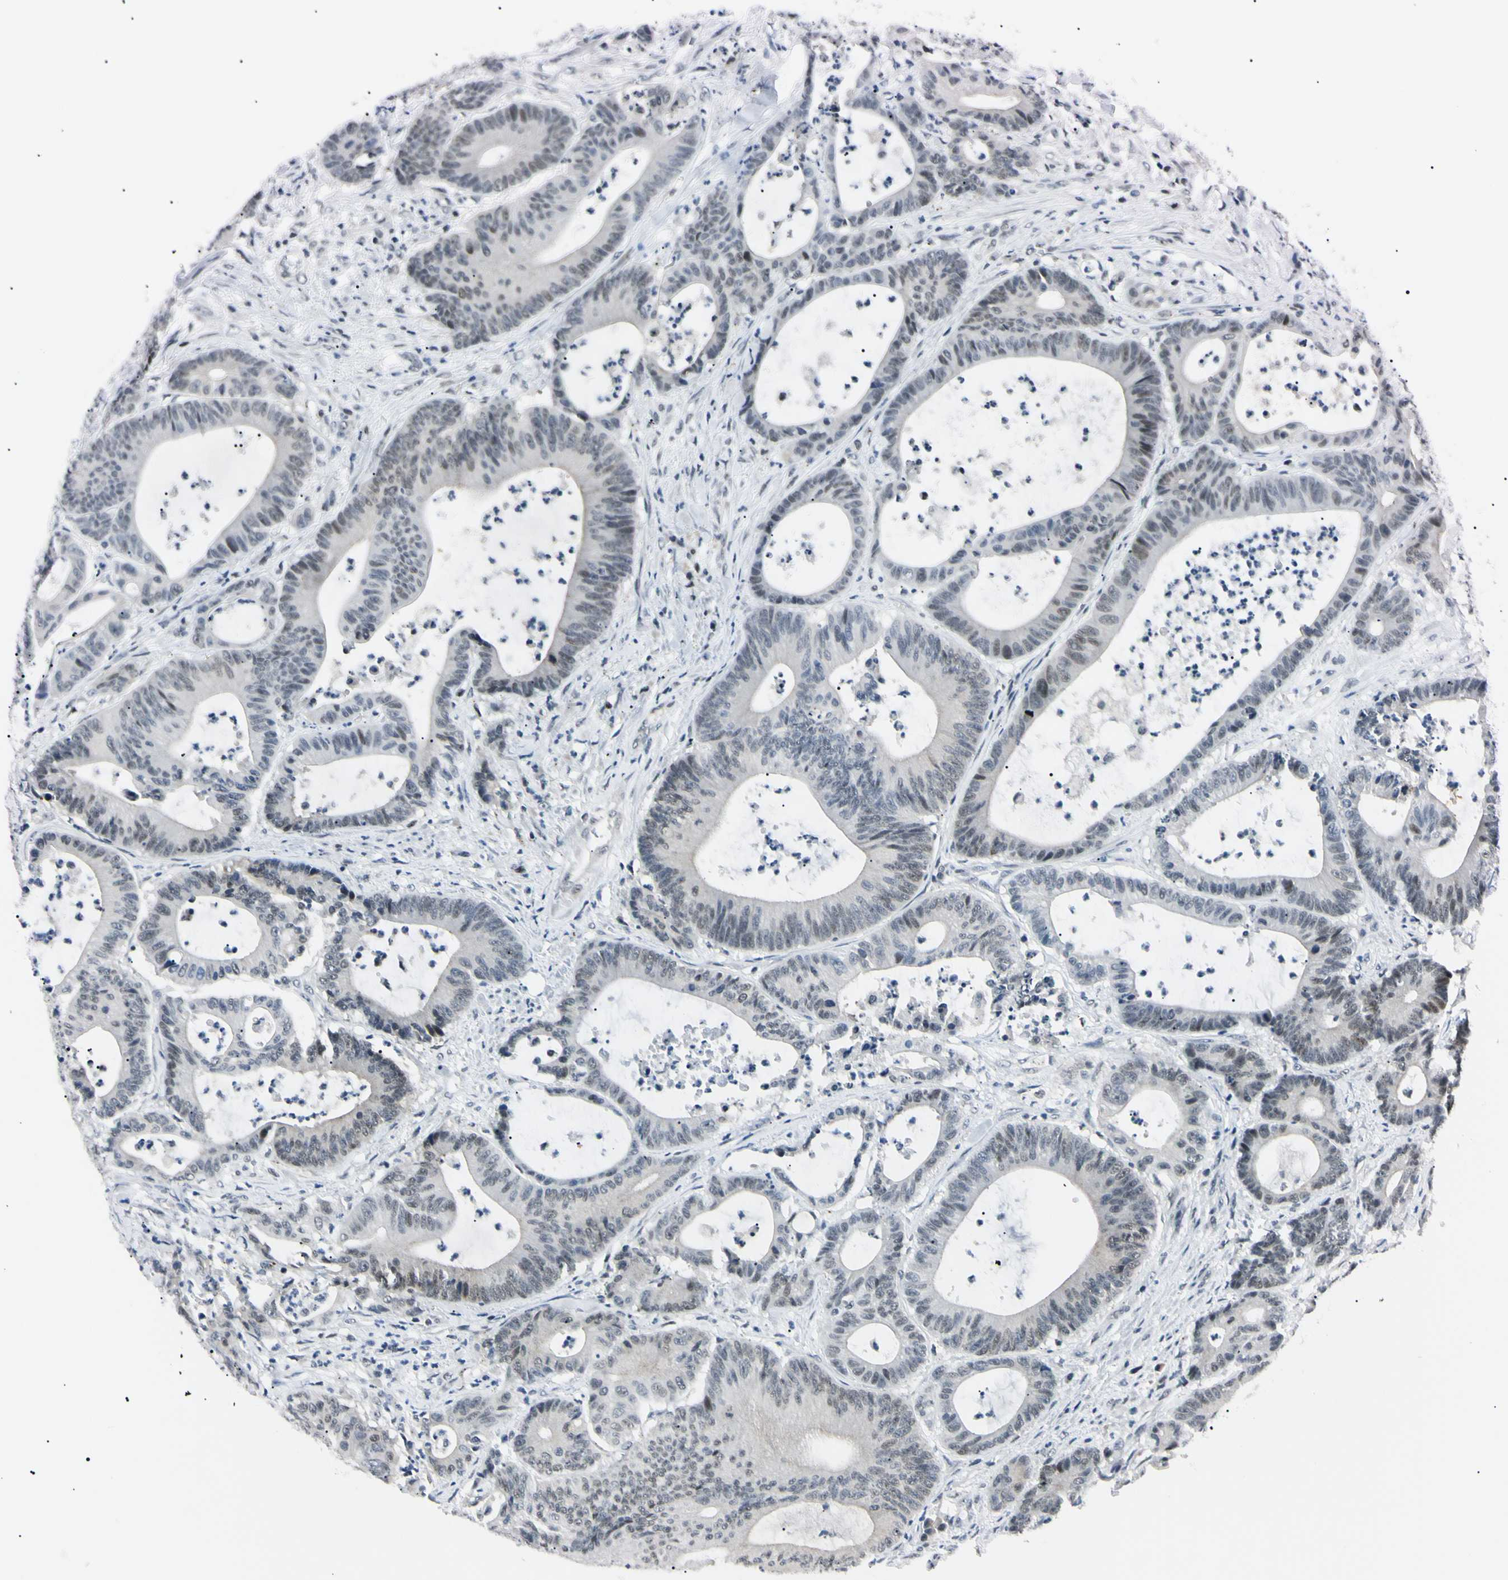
{"staining": {"intensity": "negative", "quantity": "none", "location": "none"}, "tissue": "colorectal cancer", "cell_type": "Tumor cells", "image_type": "cancer", "snomed": [{"axis": "morphology", "description": "Adenocarcinoma, NOS"}, {"axis": "topography", "description": "Colon"}], "caption": "This is an immunohistochemistry (IHC) image of adenocarcinoma (colorectal). There is no positivity in tumor cells.", "gene": "C1orf174", "patient": {"sex": "female", "age": 84}}